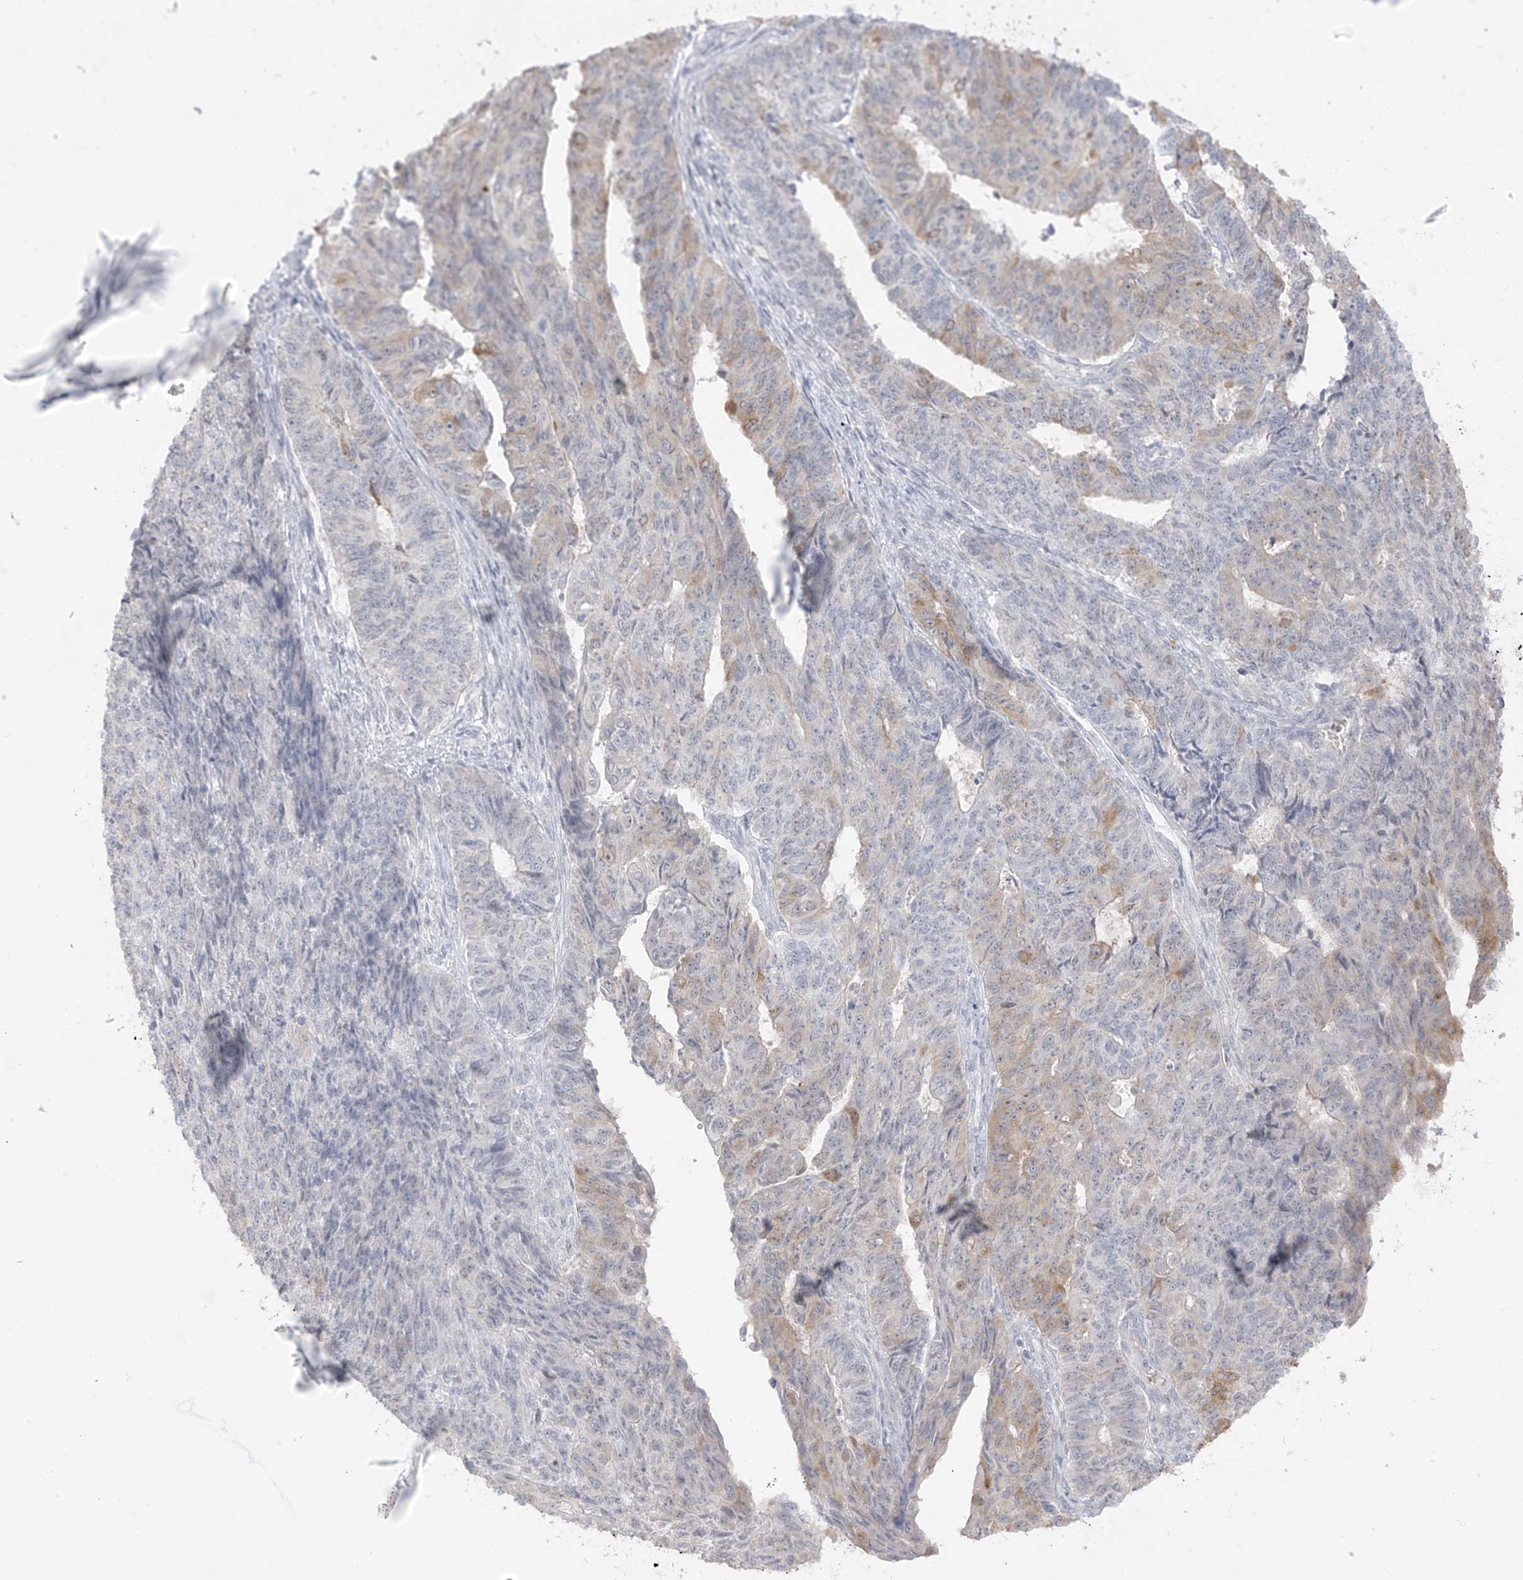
{"staining": {"intensity": "moderate", "quantity": "<25%", "location": "cytoplasmic/membranous"}, "tissue": "endometrial cancer", "cell_type": "Tumor cells", "image_type": "cancer", "snomed": [{"axis": "morphology", "description": "Adenocarcinoma, NOS"}, {"axis": "topography", "description": "Endometrium"}], "caption": "Brown immunohistochemical staining in human endometrial adenocarcinoma reveals moderate cytoplasmic/membranous positivity in approximately <25% of tumor cells. The protein is shown in brown color, while the nuclei are stained blue.", "gene": "DCDC2", "patient": {"sex": "female", "age": 32}}